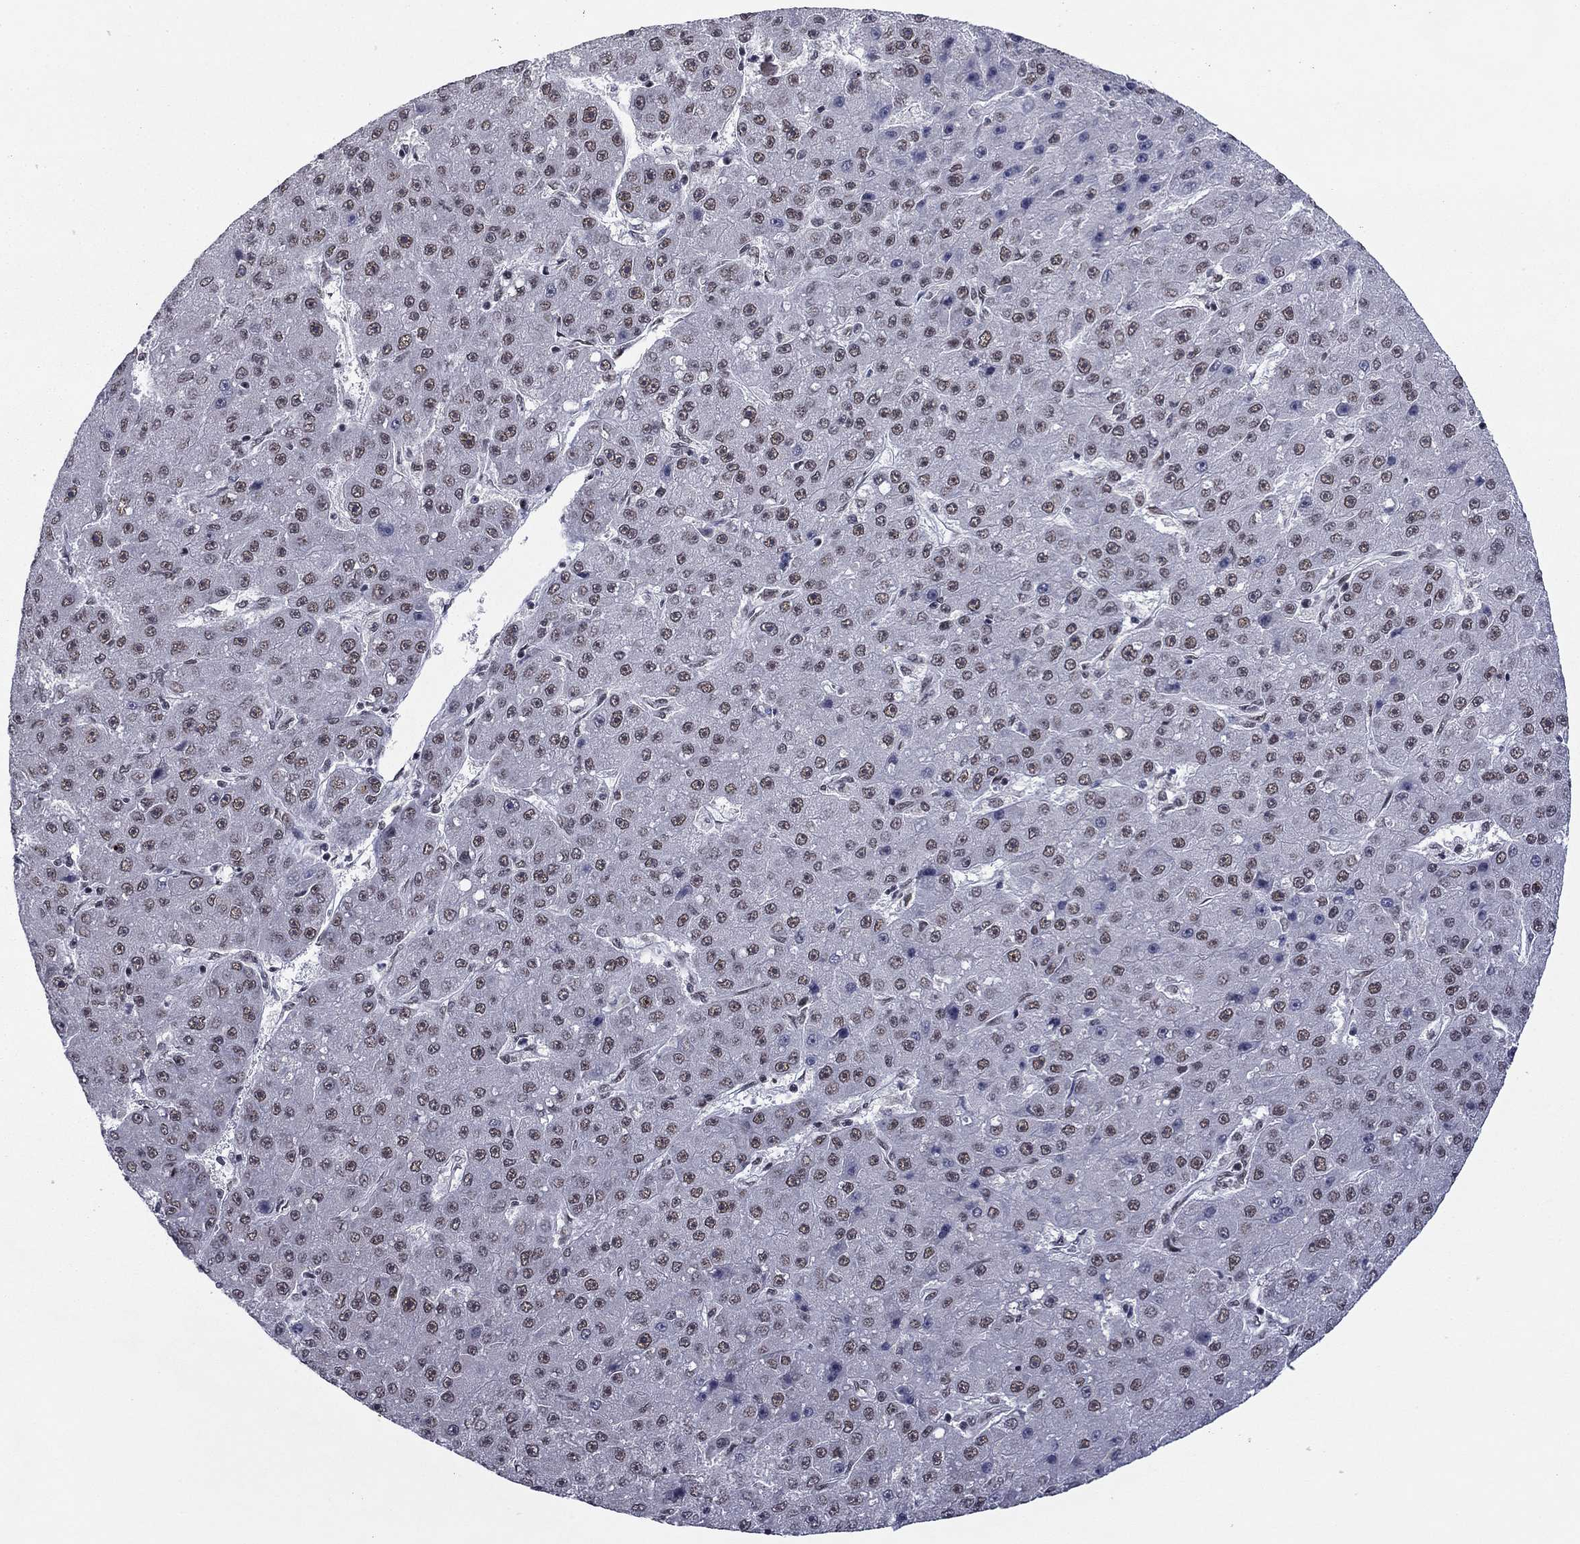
{"staining": {"intensity": "weak", "quantity": "25%-75%", "location": "nuclear"}, "tissue": "liver cancer", "cell_type": "Tumor cells", "image_type": "cancer", "snomed": [{"axis": "morphology", "description": "Carcinoma, Hepatocellular, NOS"}, {"axis": "topography", "description": "Liver"}], "caption": "Hepatocellular carcinoma (liver) tissue demonstrates weak nuclear positivity in approximately 25%-75% of tumor cells (DAB (3,3'-diaminobenzidine) IHC, brown staining for protein, blue staining for nuclei).", "gene": "ETV5", "patient": {"sex": "male", "age": 67}}